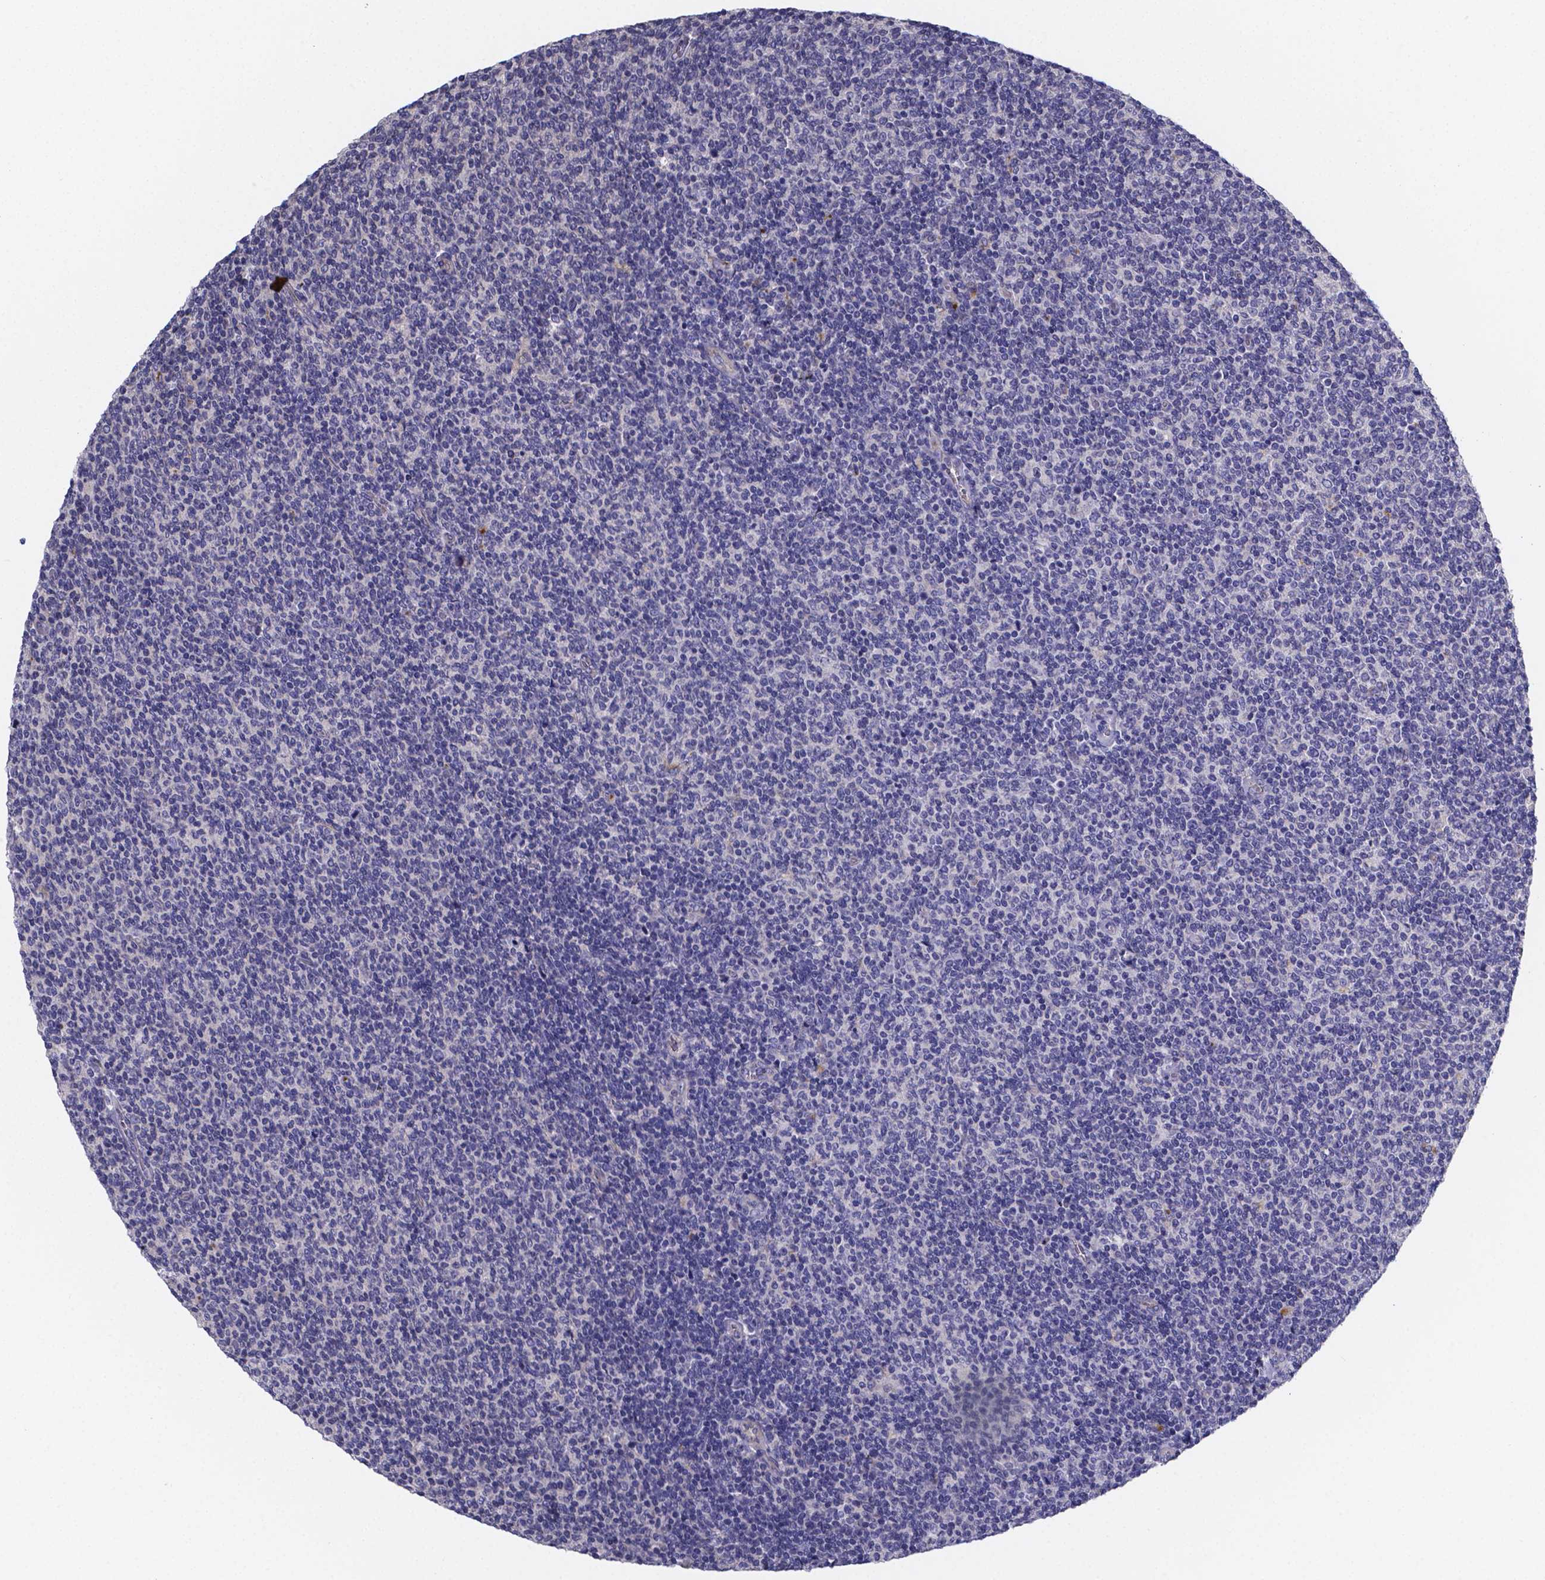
{"staining": {"intensity": "negative", "quantity": "none", "location": "none"}, "tissue": "lymphoma", "cell_type": "Tumor cells", "image_type": "cancer", "snomed": [{"axis": "morphology", "description": "Malignant lymphoma, non-Hodgkin's type, Low grade"}, {"axis": "topography", "description": "Lymph node"}], "caption": "A high-resolution histopathology image shows immunohistochemistry (IHC) staining of lymphoma, which demonstrates no significant expression in tumor cells.", "gene": "SFRP4", "patient": {"sex": "male", "age": 52}}